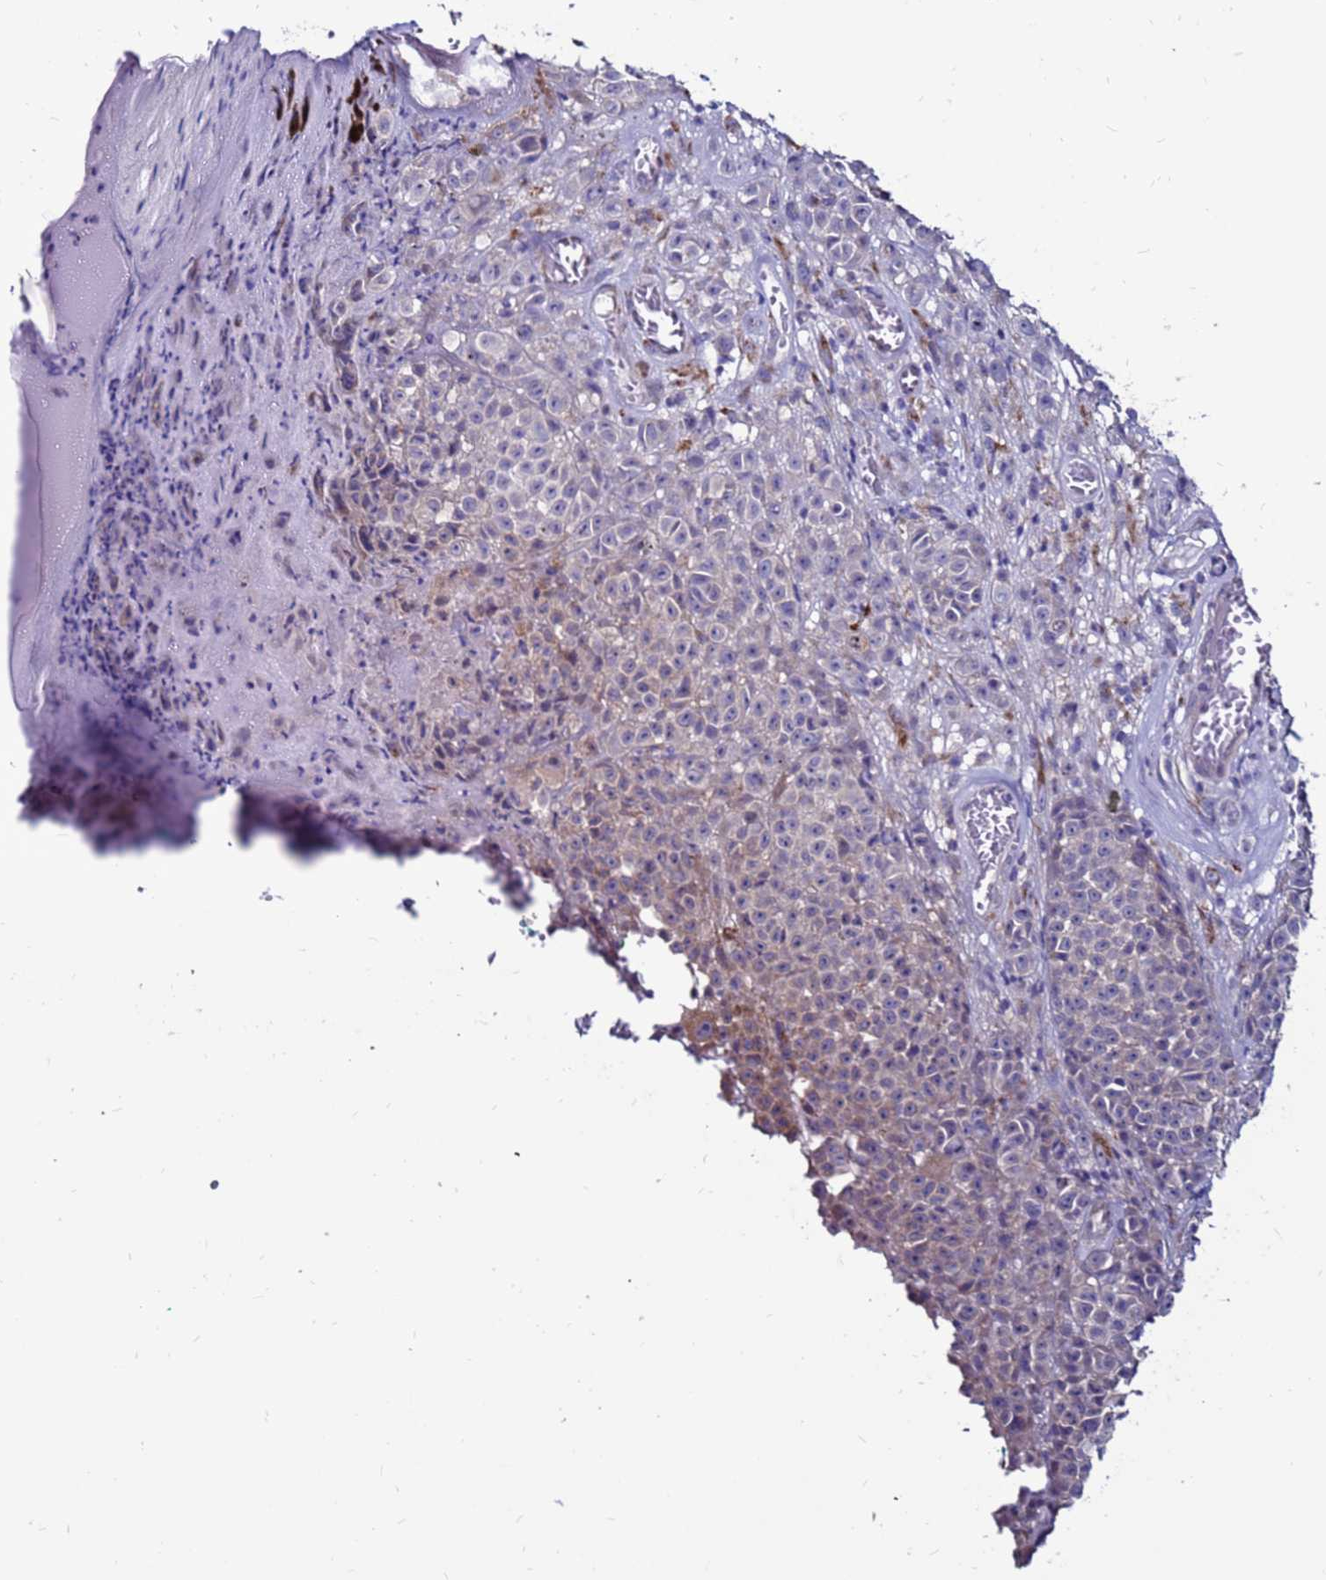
{"staining": {"intensity": "weak", "quantity": "<25%", "location": "cytoplasmic/membranous"}, "tissue": "melanoma", "cell_type": "Tumor cells", "image_type": "cancer", "snomed": [{"axis": "morphology", "description": "Malignant melanoma, NOS"}, {"axis": "topography", "description": "Skin"}], "caption": "Image shows no significant protein positivity in tumor cells of malignant melanoma. (DAB IHC, high magnification).", "gene": "SLC44A3", "patient": {"sex": "female", "age": 94}}